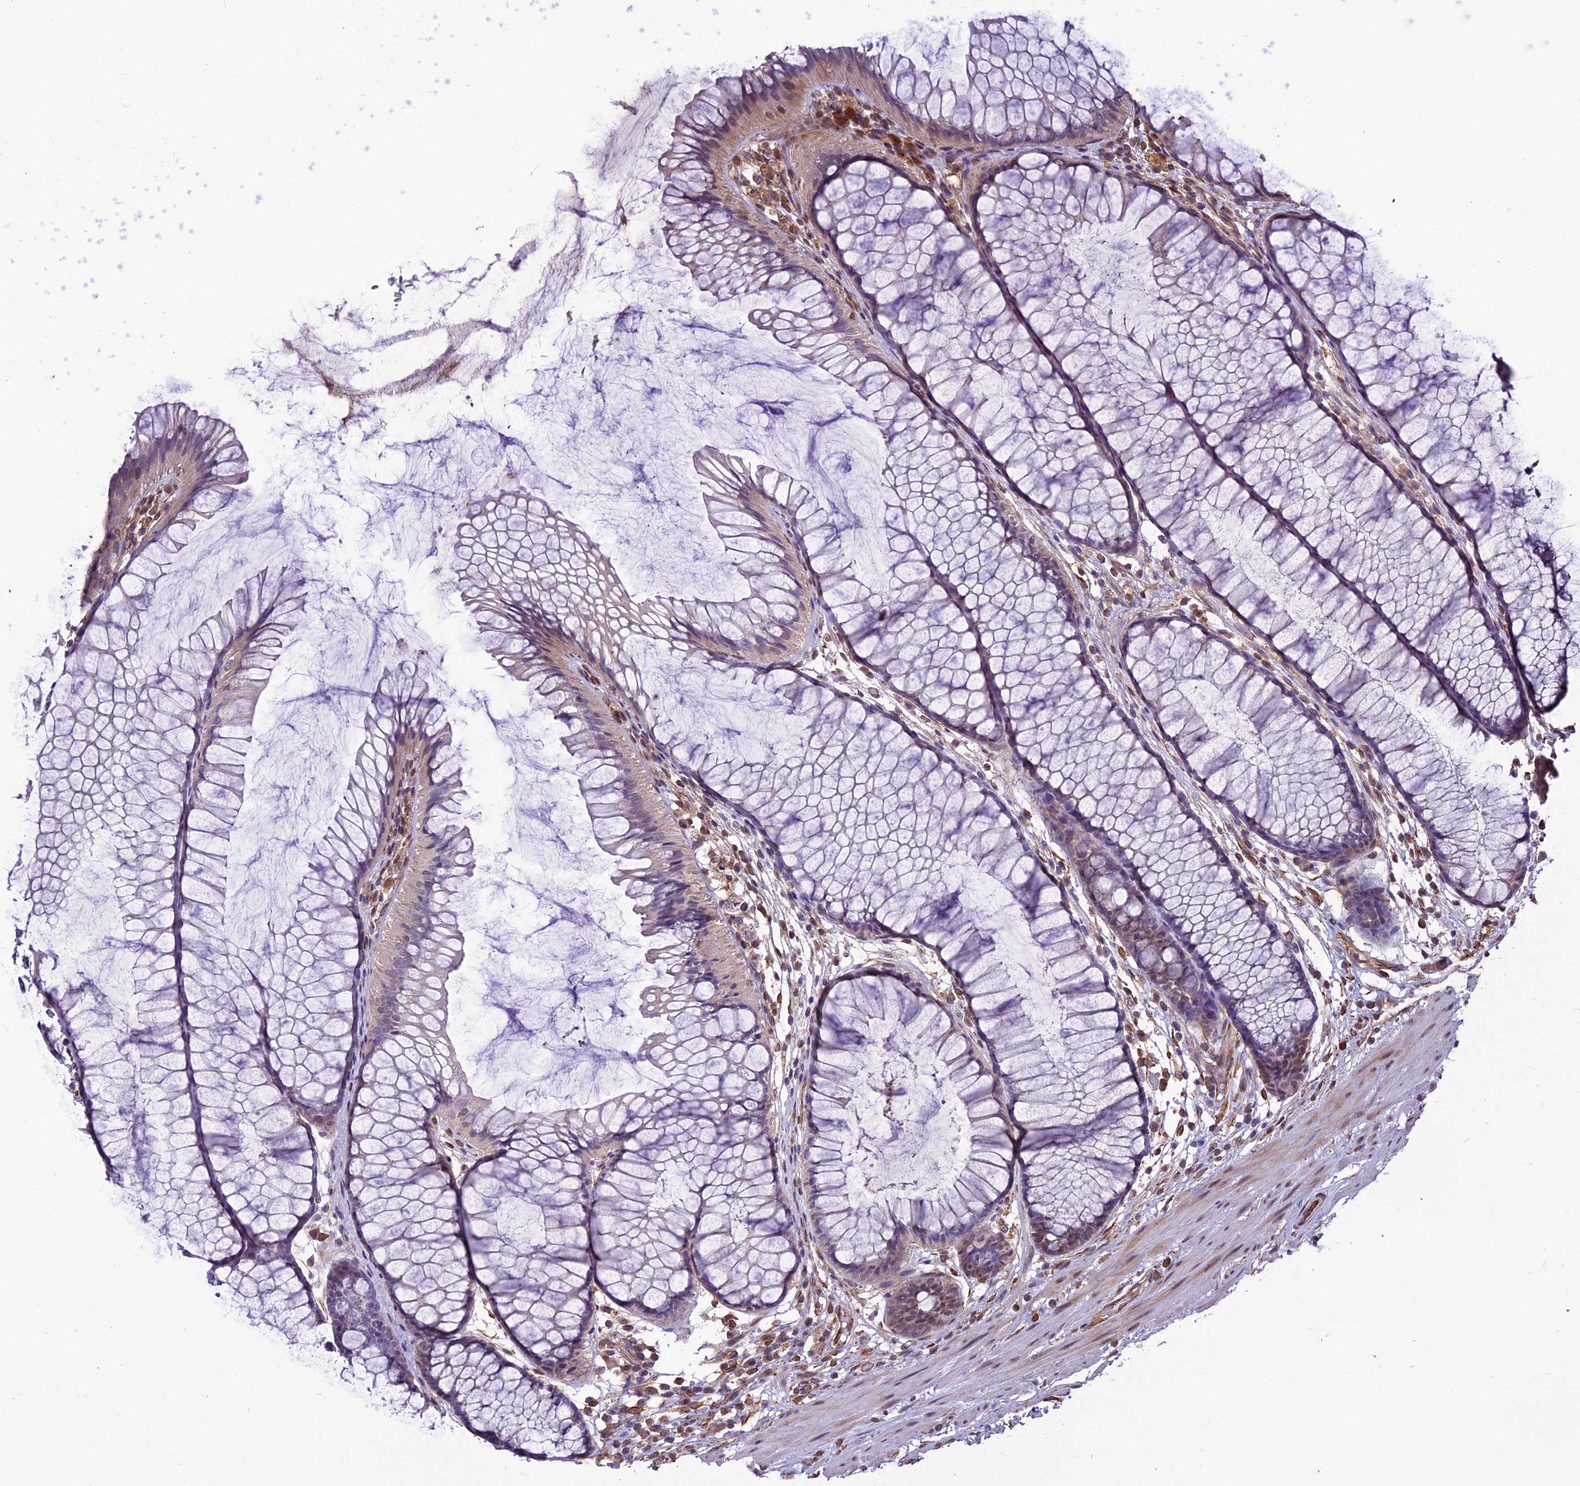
{"staining": {"intensity": "weak", "quantity": "<25%", "location": "nuclear"}, "tissue": "colon", "cell_type": "Glandular cells", "image_type": "normal", "snomed": [{"axis": "morphology", "description": "Normal tissue, NOS"}, {"axis": "topography", "description": "Colon"}], "caption": "A histopathology image of colon stained for a protein exhibits no brown staining in glandular cells.", "gene": "C3orf70", "patient": {"sex": "female", "age": 82}}